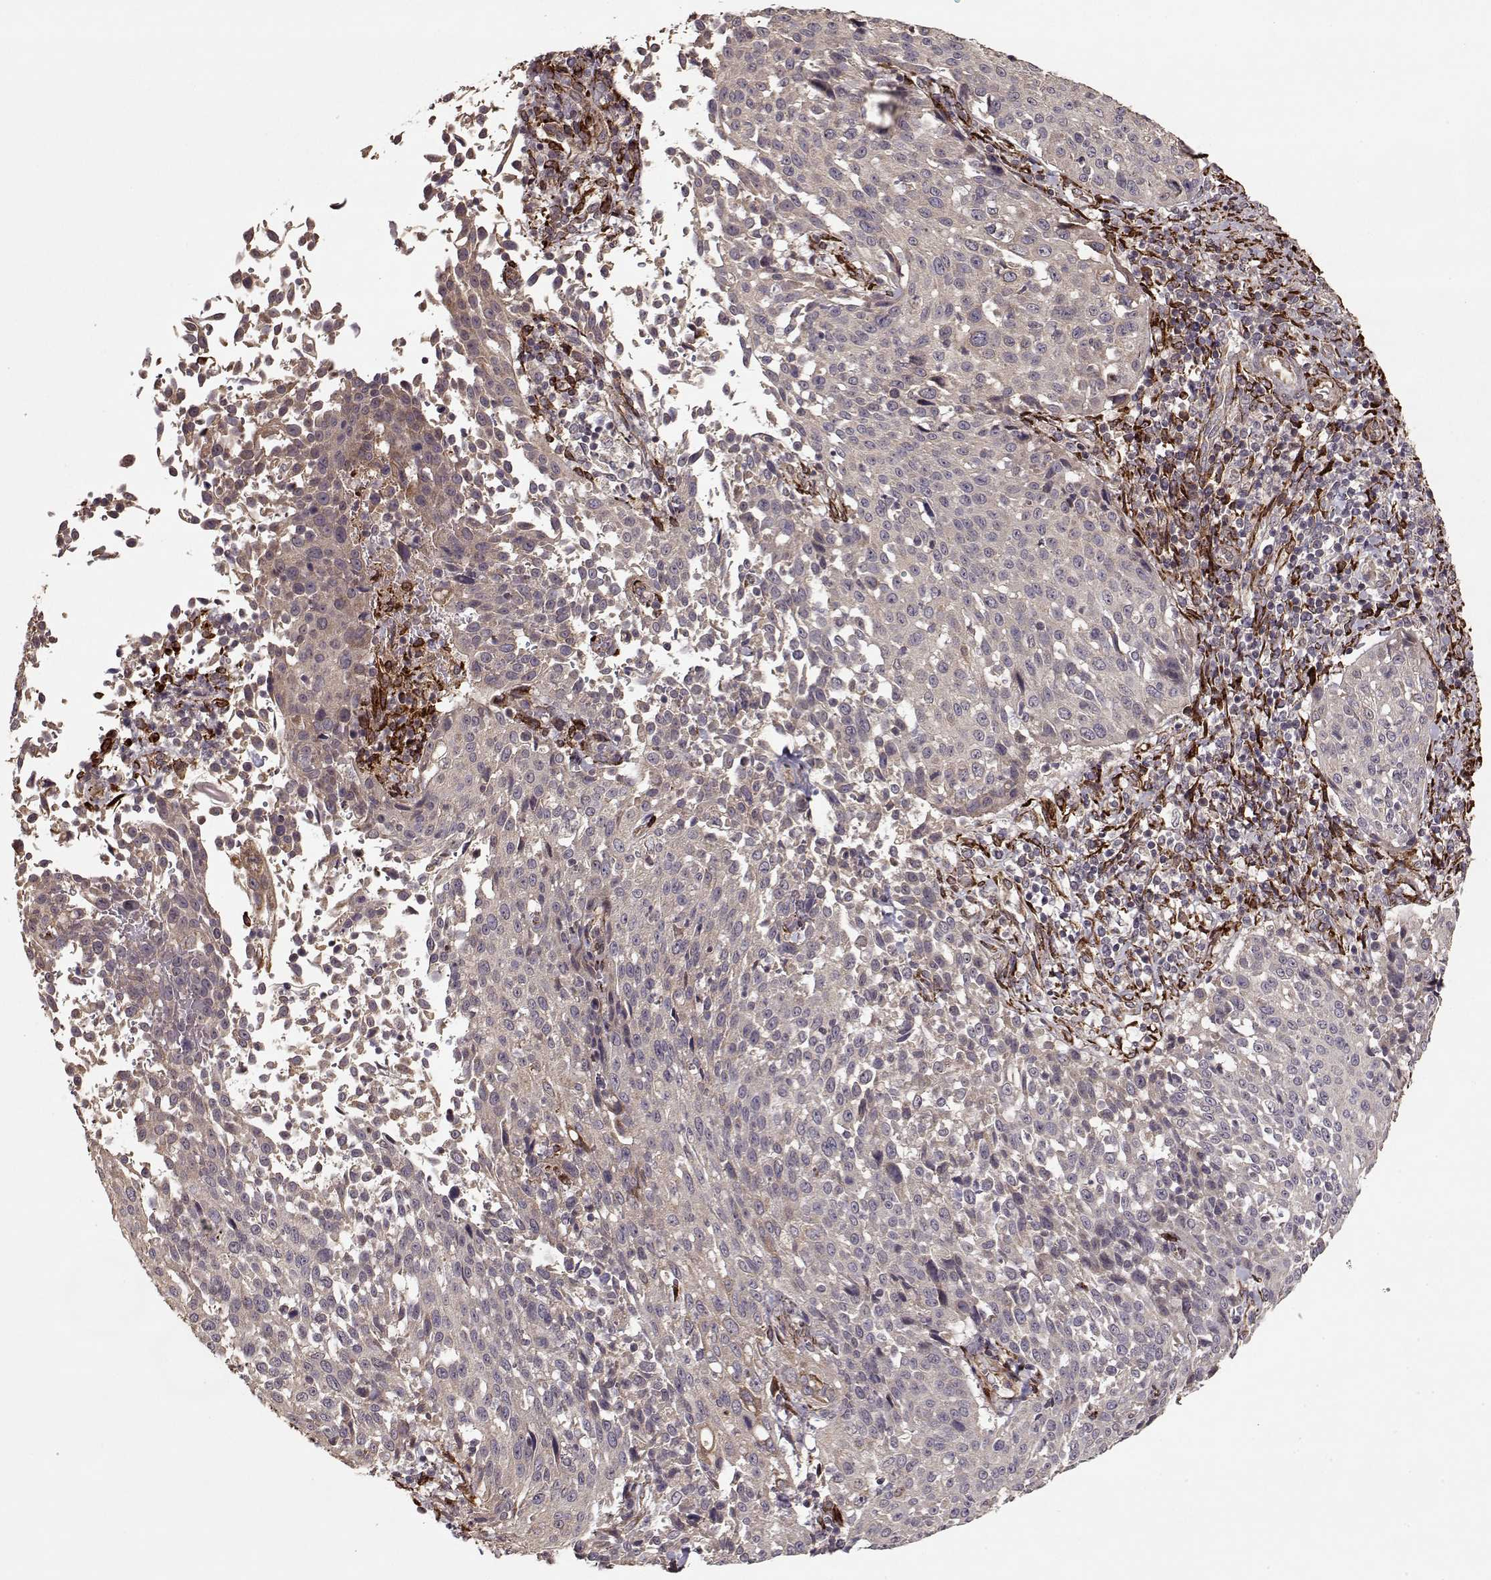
{"staining": {"intensity": "negative", "quantity": "none", "location": "none"}, "tissue": "cervical cancer", "cell_type": "Tumor cells", "image_type": "cancer", "snomed": [{"axis": "morphology", "description": "Squamous cell carcinoma, NOS"}, {"axis": "topography", "description": "Cervix"}], "caption": "Immunohistochemistry micrograph of neoplastic tissue: squamous cell carcinoma (cervical) stained with DAB demonstrates no significant protein expression in tumor cells. The staining is performed using DAB brown chromogen with nuclei counter-stained in using hematoxylin.", "gene": "IMMP1L", "patient": {"sex": "female", "age": 26}}